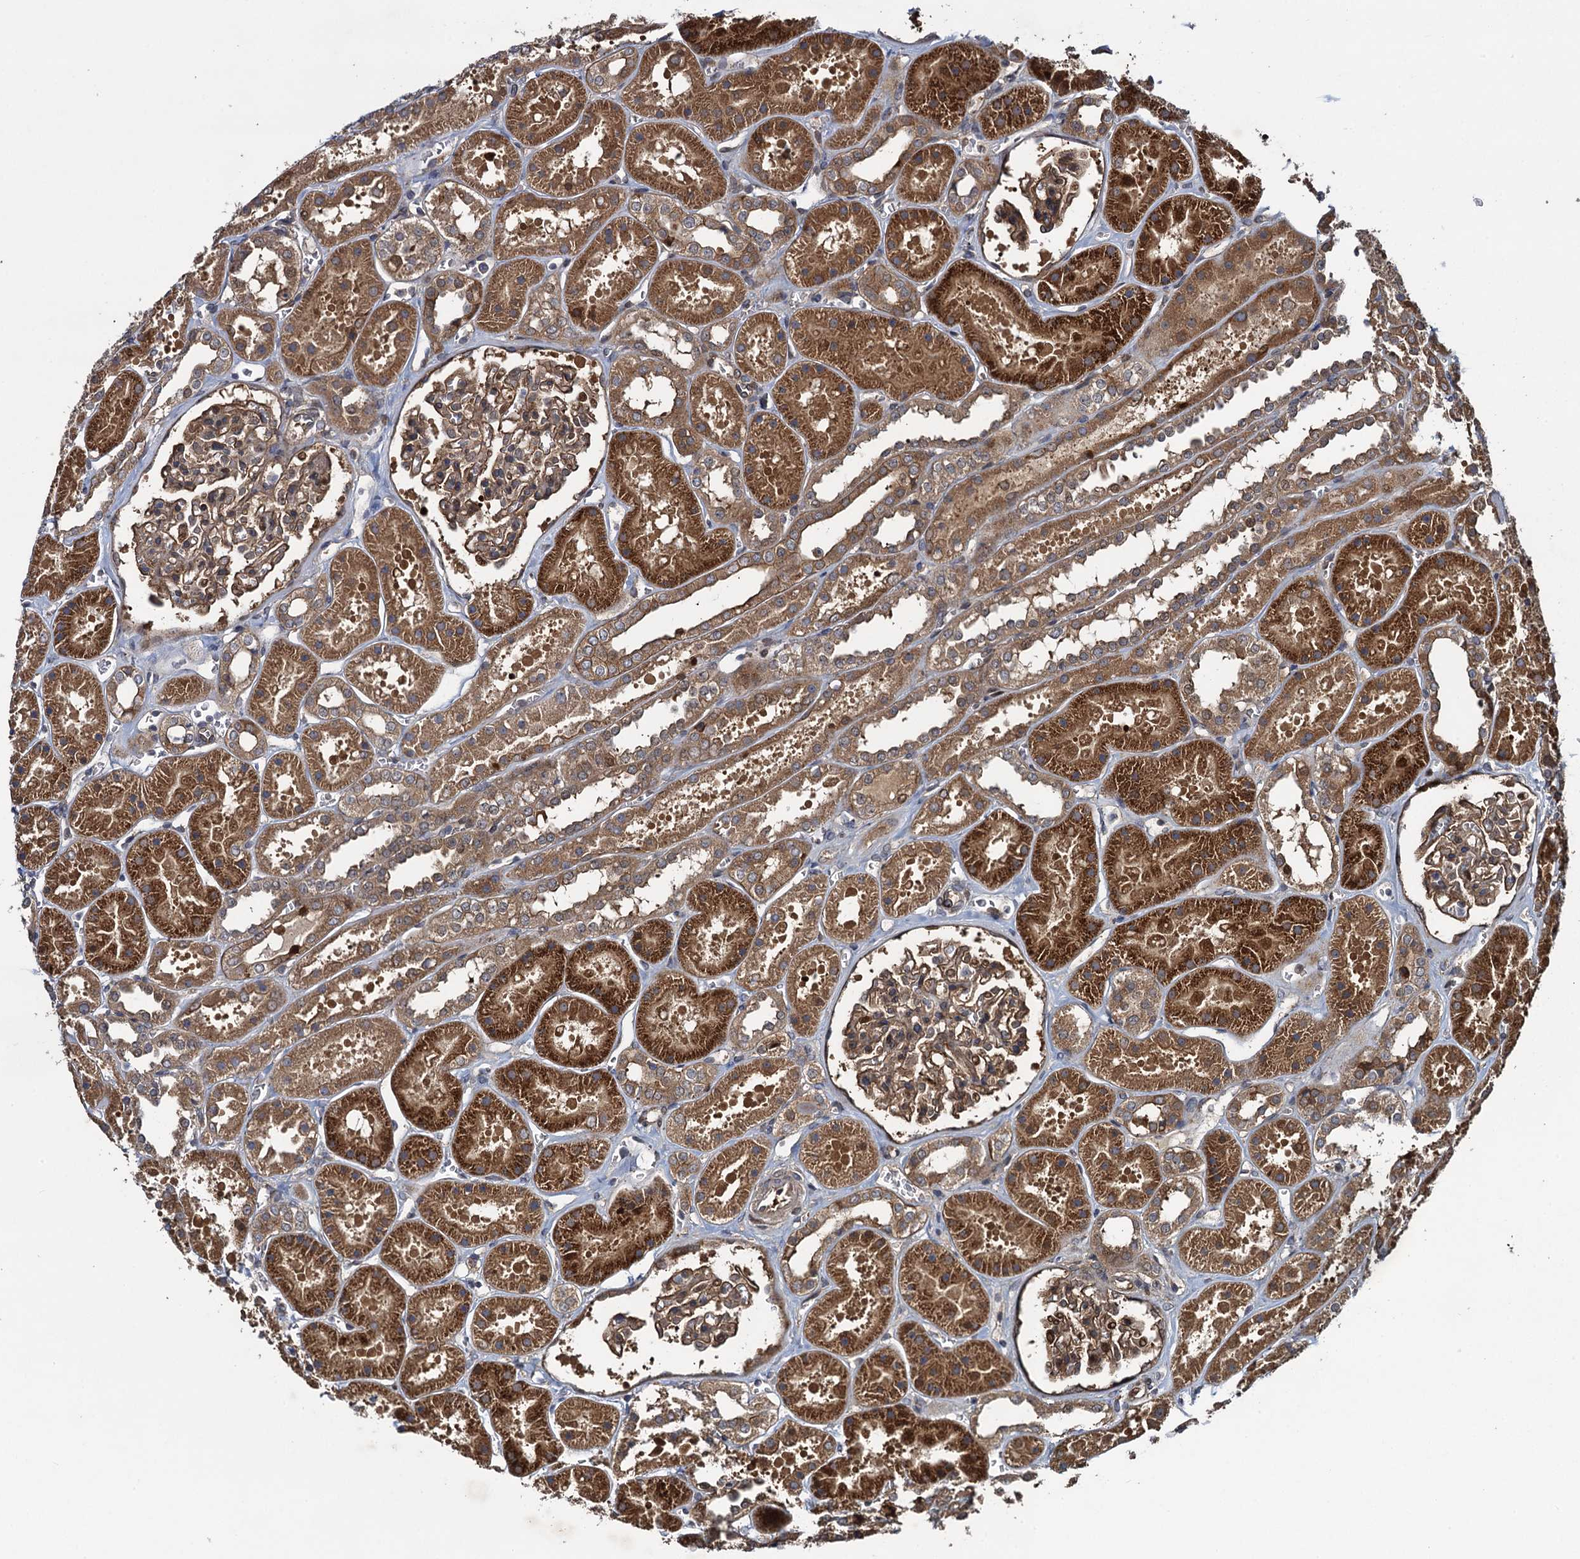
{"staining": {"intensity": "strong", "quantity": ">75%", "location": "cytoplasmic/membranous"}, "tissue": "kidney", "cell_type": "Cells in glomeruli", "image_type": "normal", "snomed": [{"axis": "morphology", "description": "Normal tissue, NOS"}, {"axis": "topography", "description": "Kidney"}], "caption": "Immunohistochemistry micrograph of normal kidney: human kidney stained using immunohistochemistry (IHC) shows high levels of strong protein expression localized specifically in the cytoplasmic/membranous of cells in glomeruli, appearing as a cytoplasmic/membranous brown color.", "gene": "RHOBTB1", "patient": {"sex": "female", "age": 41}}